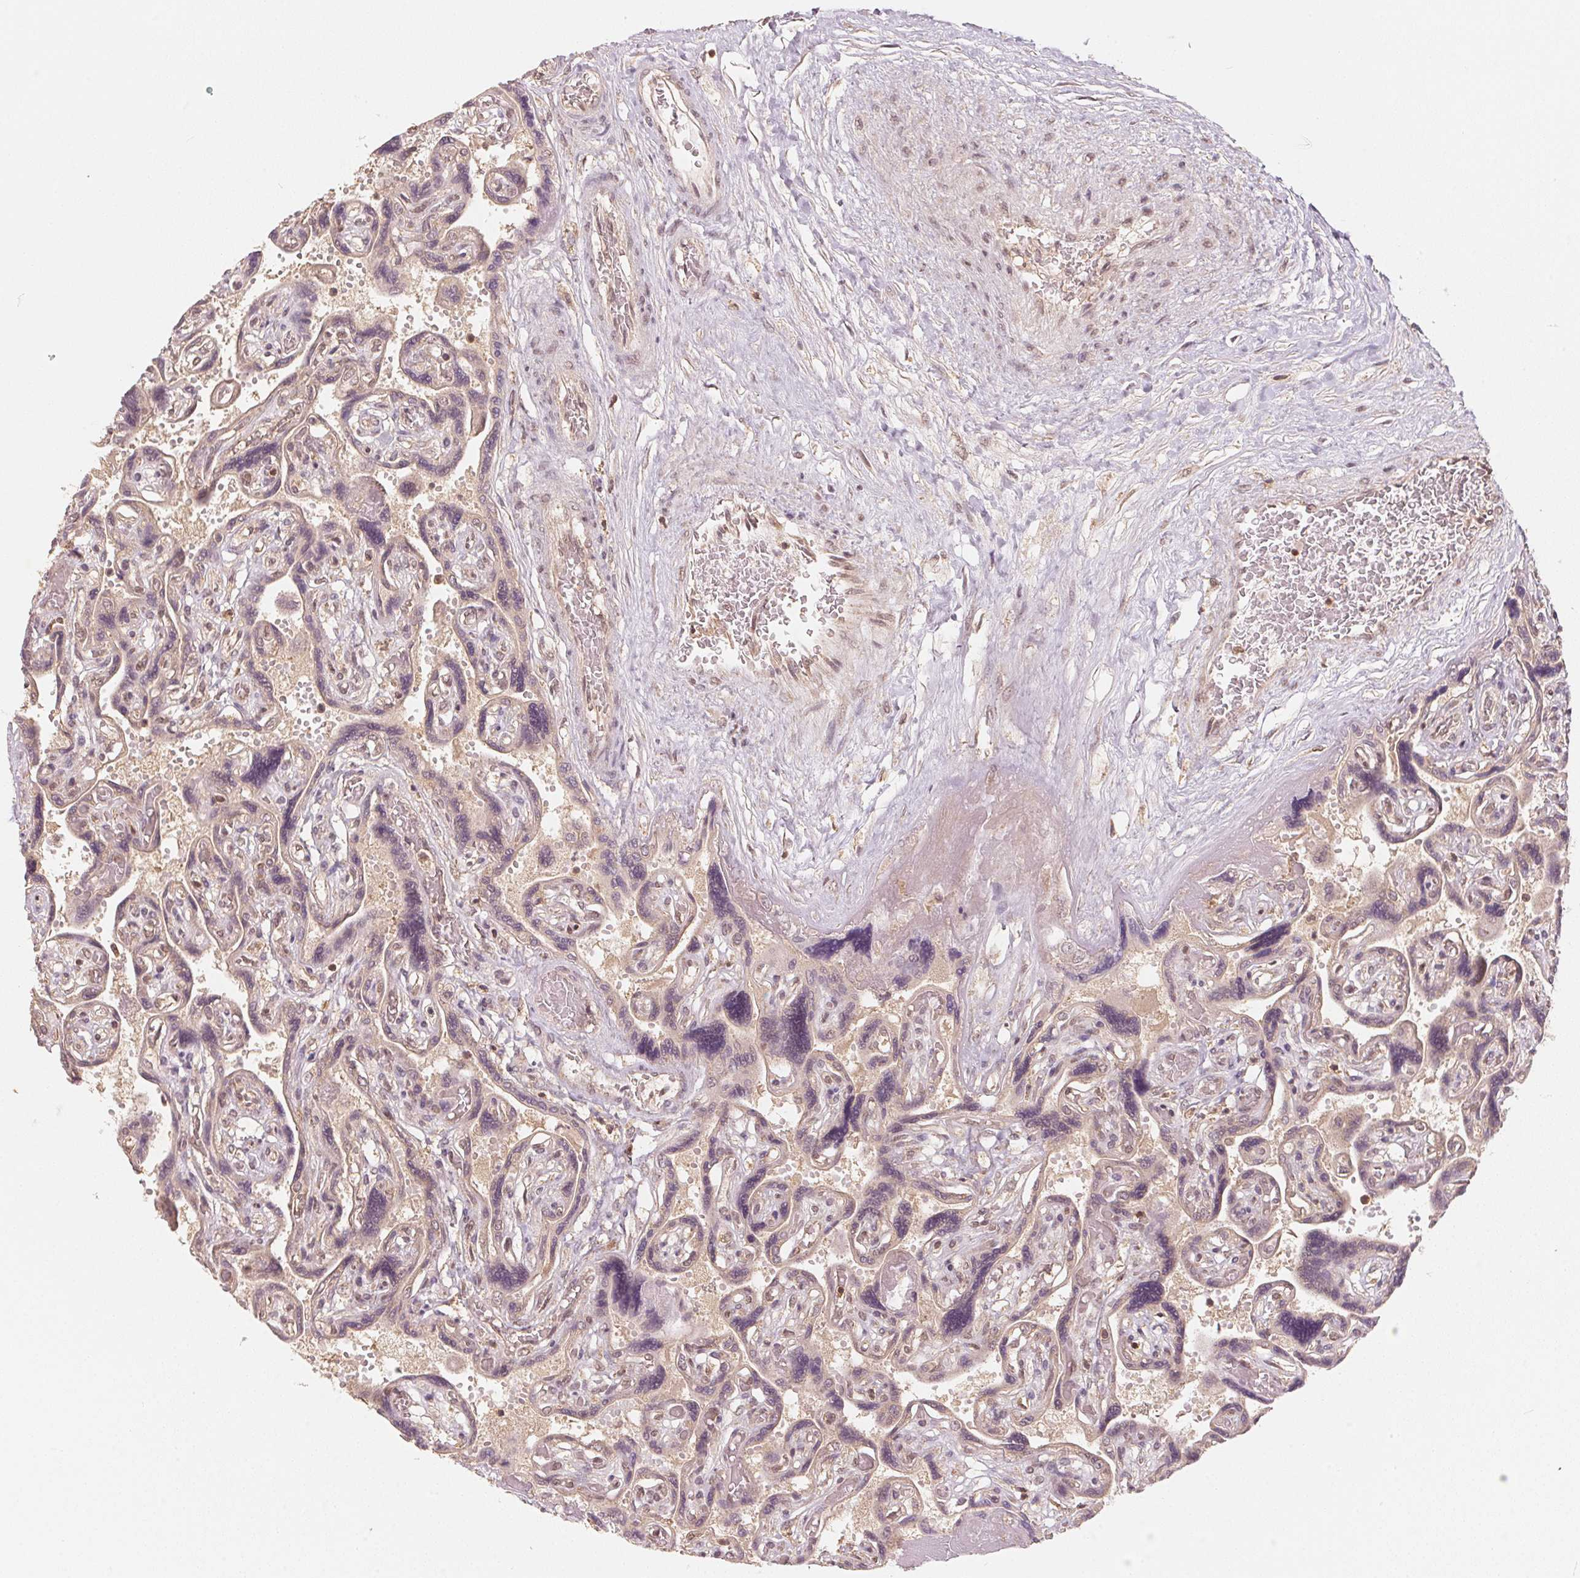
{"staining": {"intensity": "moderate", "quantity": ">75%", "location": "cytoplasmic/membranous,nuclear"}, "tissue": "placenta", "cell_type": "Decidual cells", "image_type": "normal", "snomed": [{"axis": "morphology", "description": "Normal tissue, NOS"}, {"axis": "topography", "description": "Placenta"}], "caption": "High-magnification brightfield microscopy of benign placenta stained with DAB (3,3'-diaminobenzidine) (brown) and counterstained with hematoxylin (blue). decidual cells exhibit moderate cytoplasmic/membranous,nuclear staining is seen in approximately>75% of cells. The staining is performed using DAB (3,3'-diaminobenzidine) brown chromogen to label protein expression. The nuclei are counter-stained blue using hematoxylin.", "gene": "C2orf73", "patient": {"sex": "female", "age": 32}}